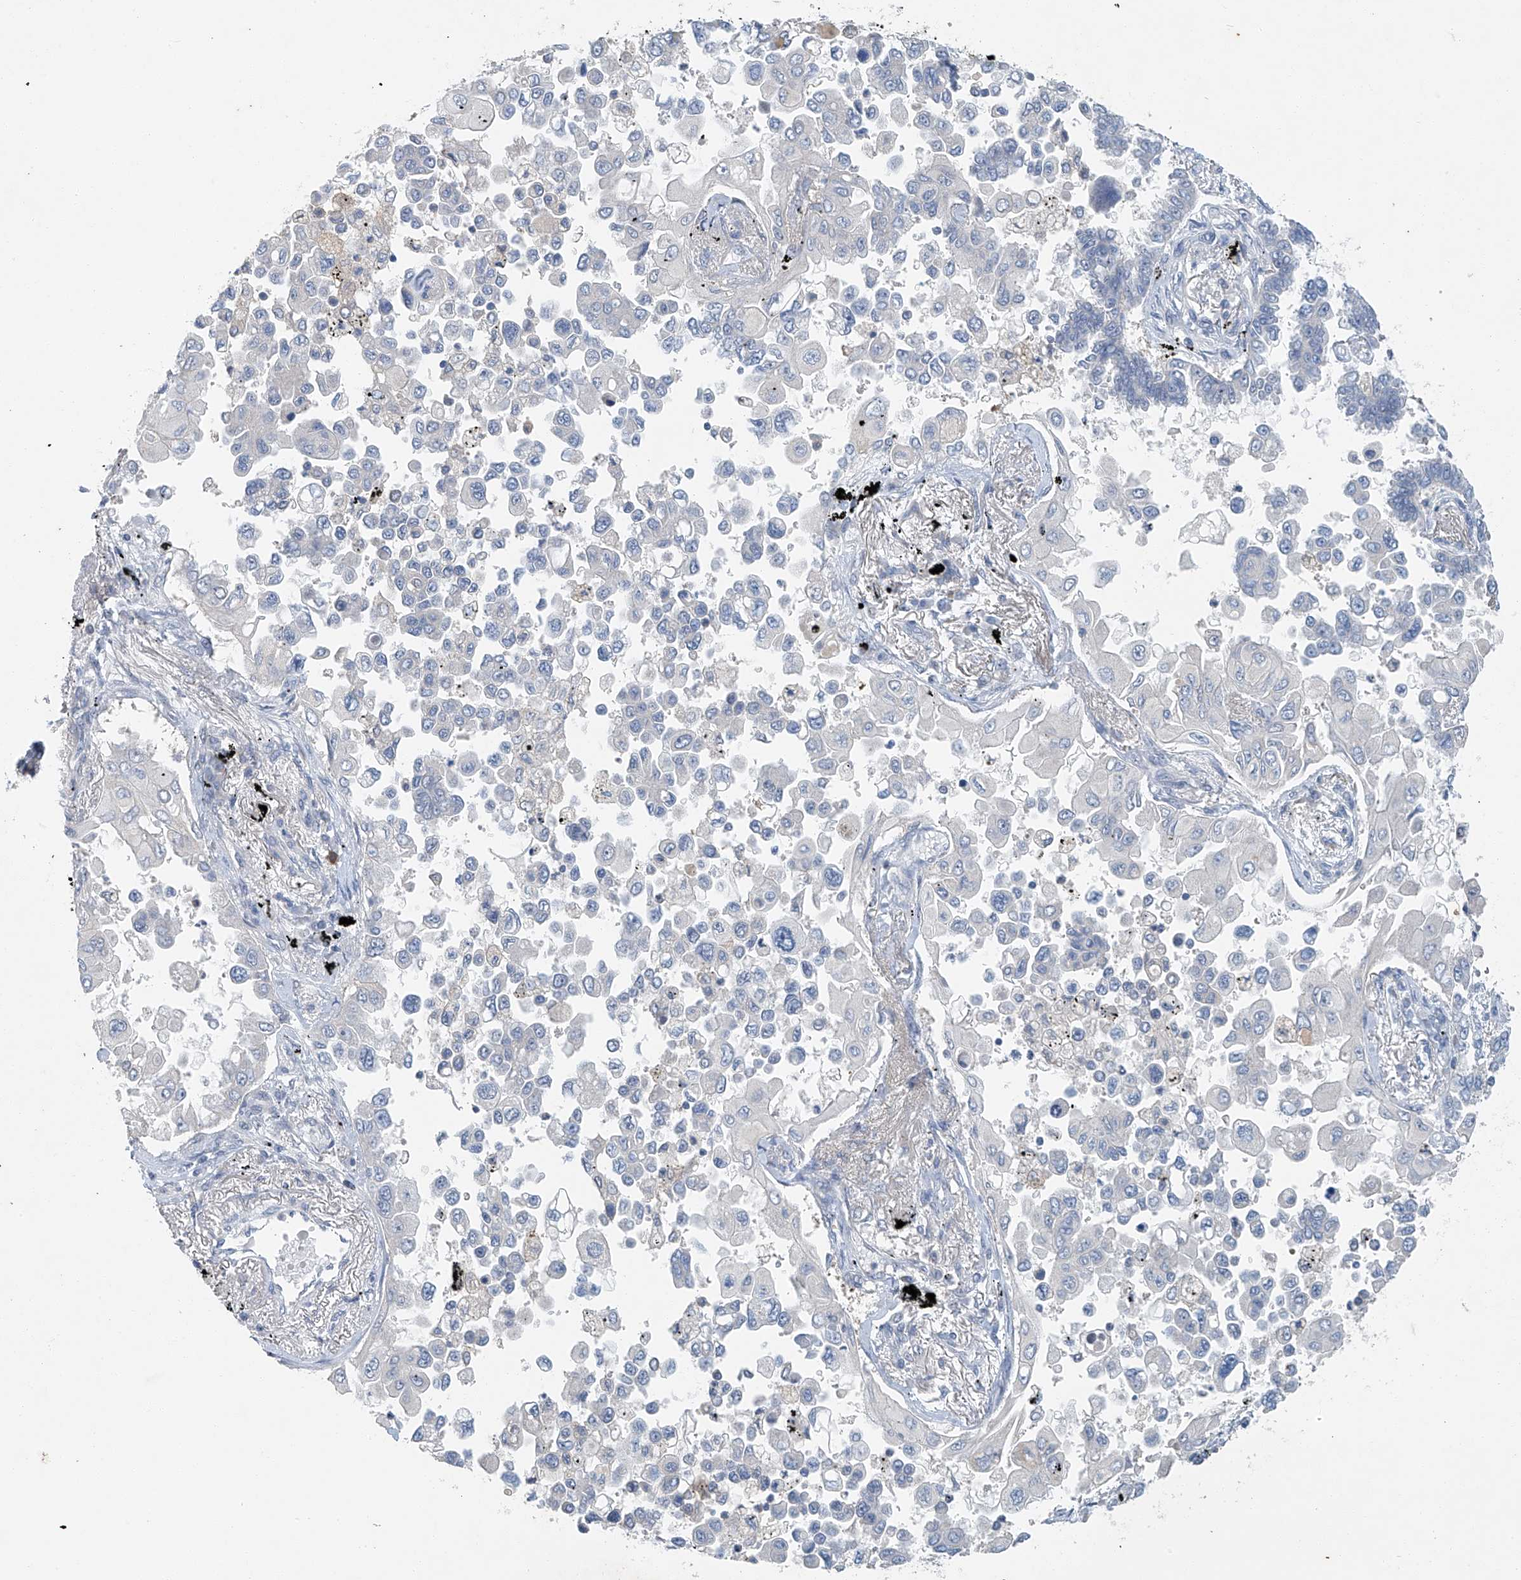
{"staining": {"intensity": "negative", "quantity": "none", "location": "none"}, "tissue": "lung cancer", "cell_type": "Tumor cells", "image_type": "cancer", "snomed": [{"axis": "morphology", "description": "Adenocarcinoma, NOS"}, {"axis": "topography", "description": "Lung"}], "caption": "This is a micrograph of immunohistochemistry staining of lung cancer, which shows no expression in tumor cells.", "gene": "TAF8", "patient": {"sex": "female", "age": 67}}